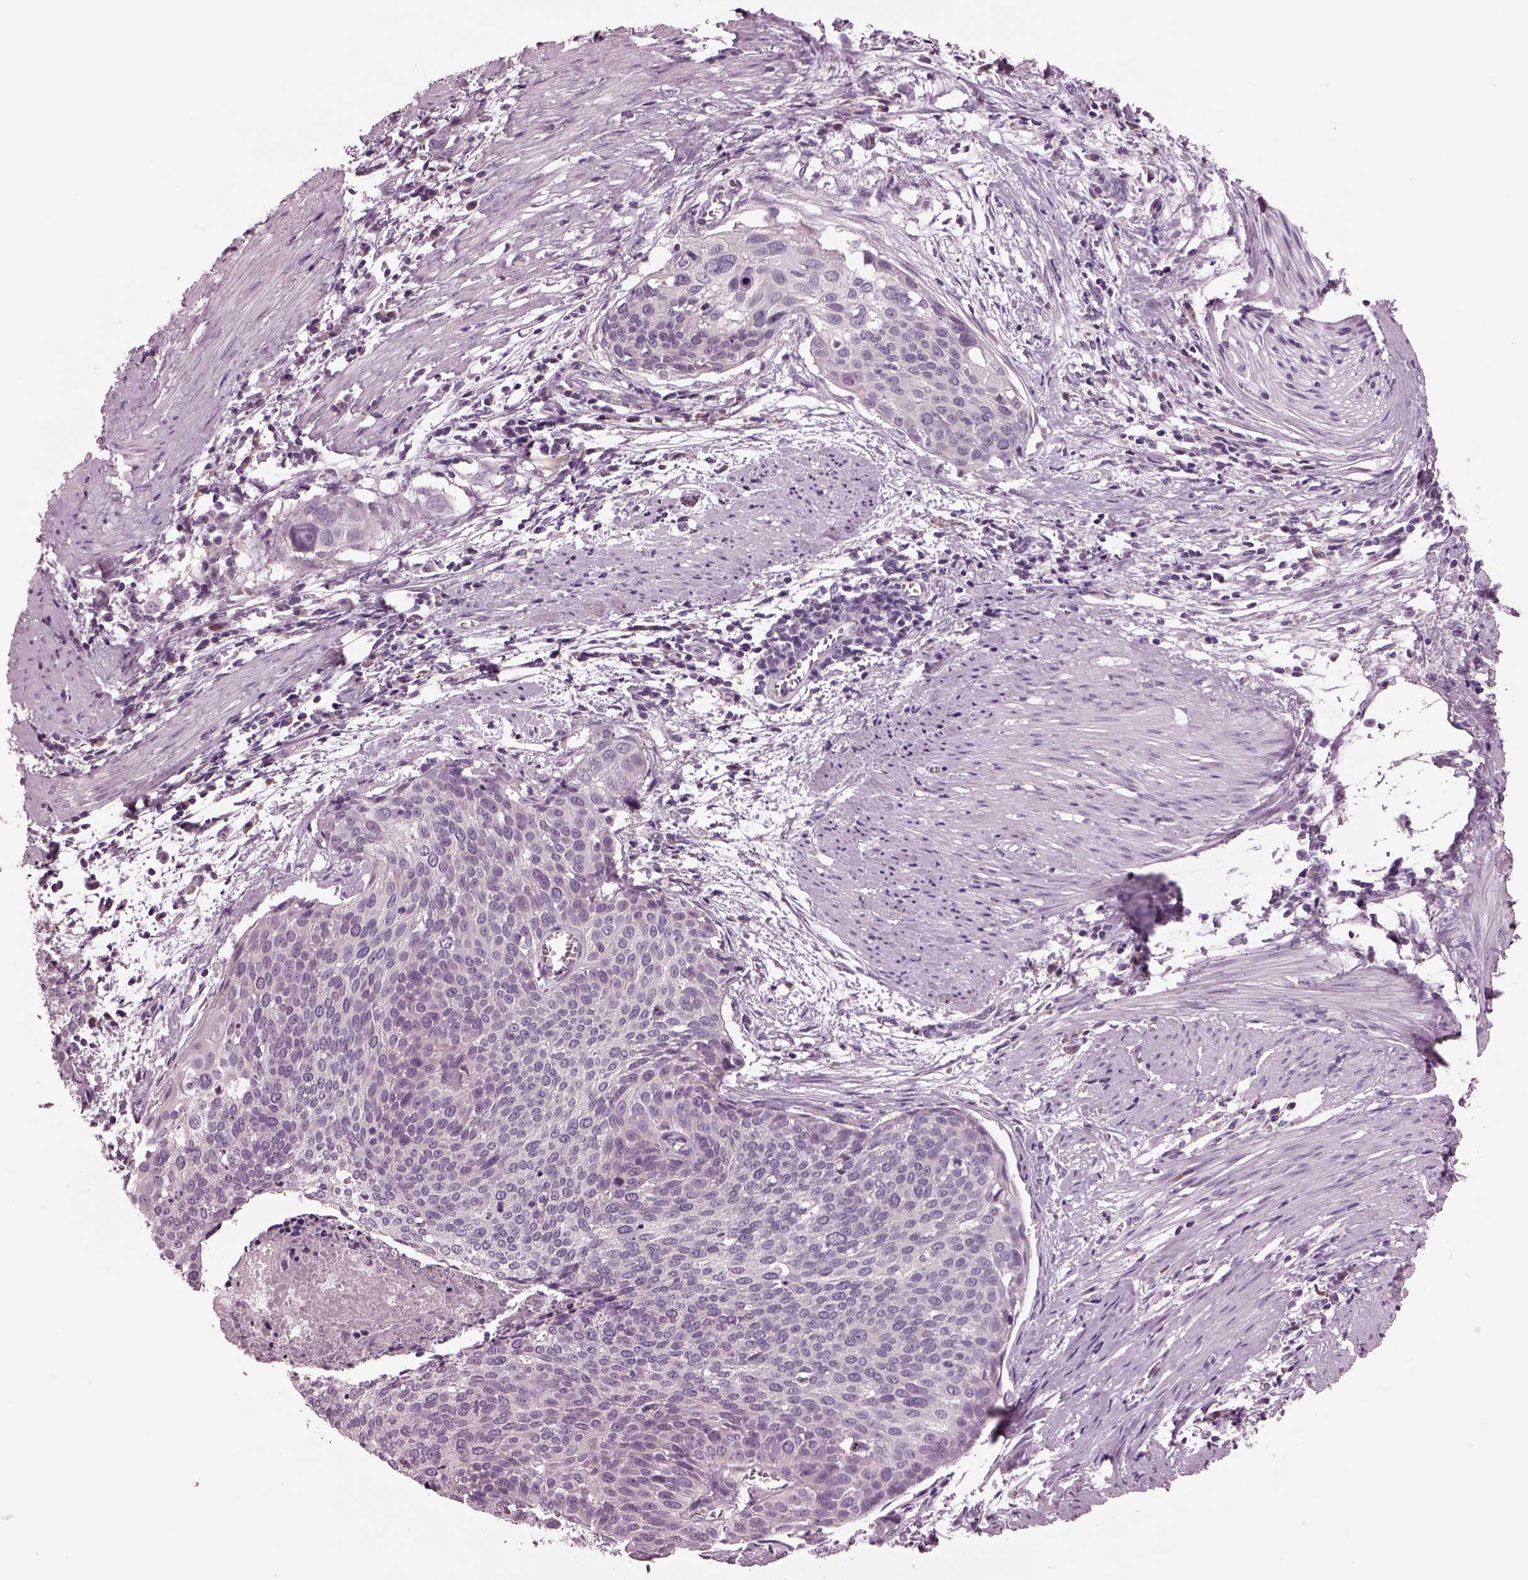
{"staining": {"intensity": "negative", "quantity": "none", "location": "none"}, "tissue": "cervical cancer", "cell_type": "Tumor cells", "image_type": "cancer", "snomed": [{"axis": "morphology", "description": "Squamous cell carcinoma, NOS"}, {"axis": "topography", "description": "Cervix"}], "caption": "Tumor cells are negative for brown protein staining in squamous cell carcinoma (cervical).", "gene": "AP4M1", "patient": {"sex": "female", "age": 39}}